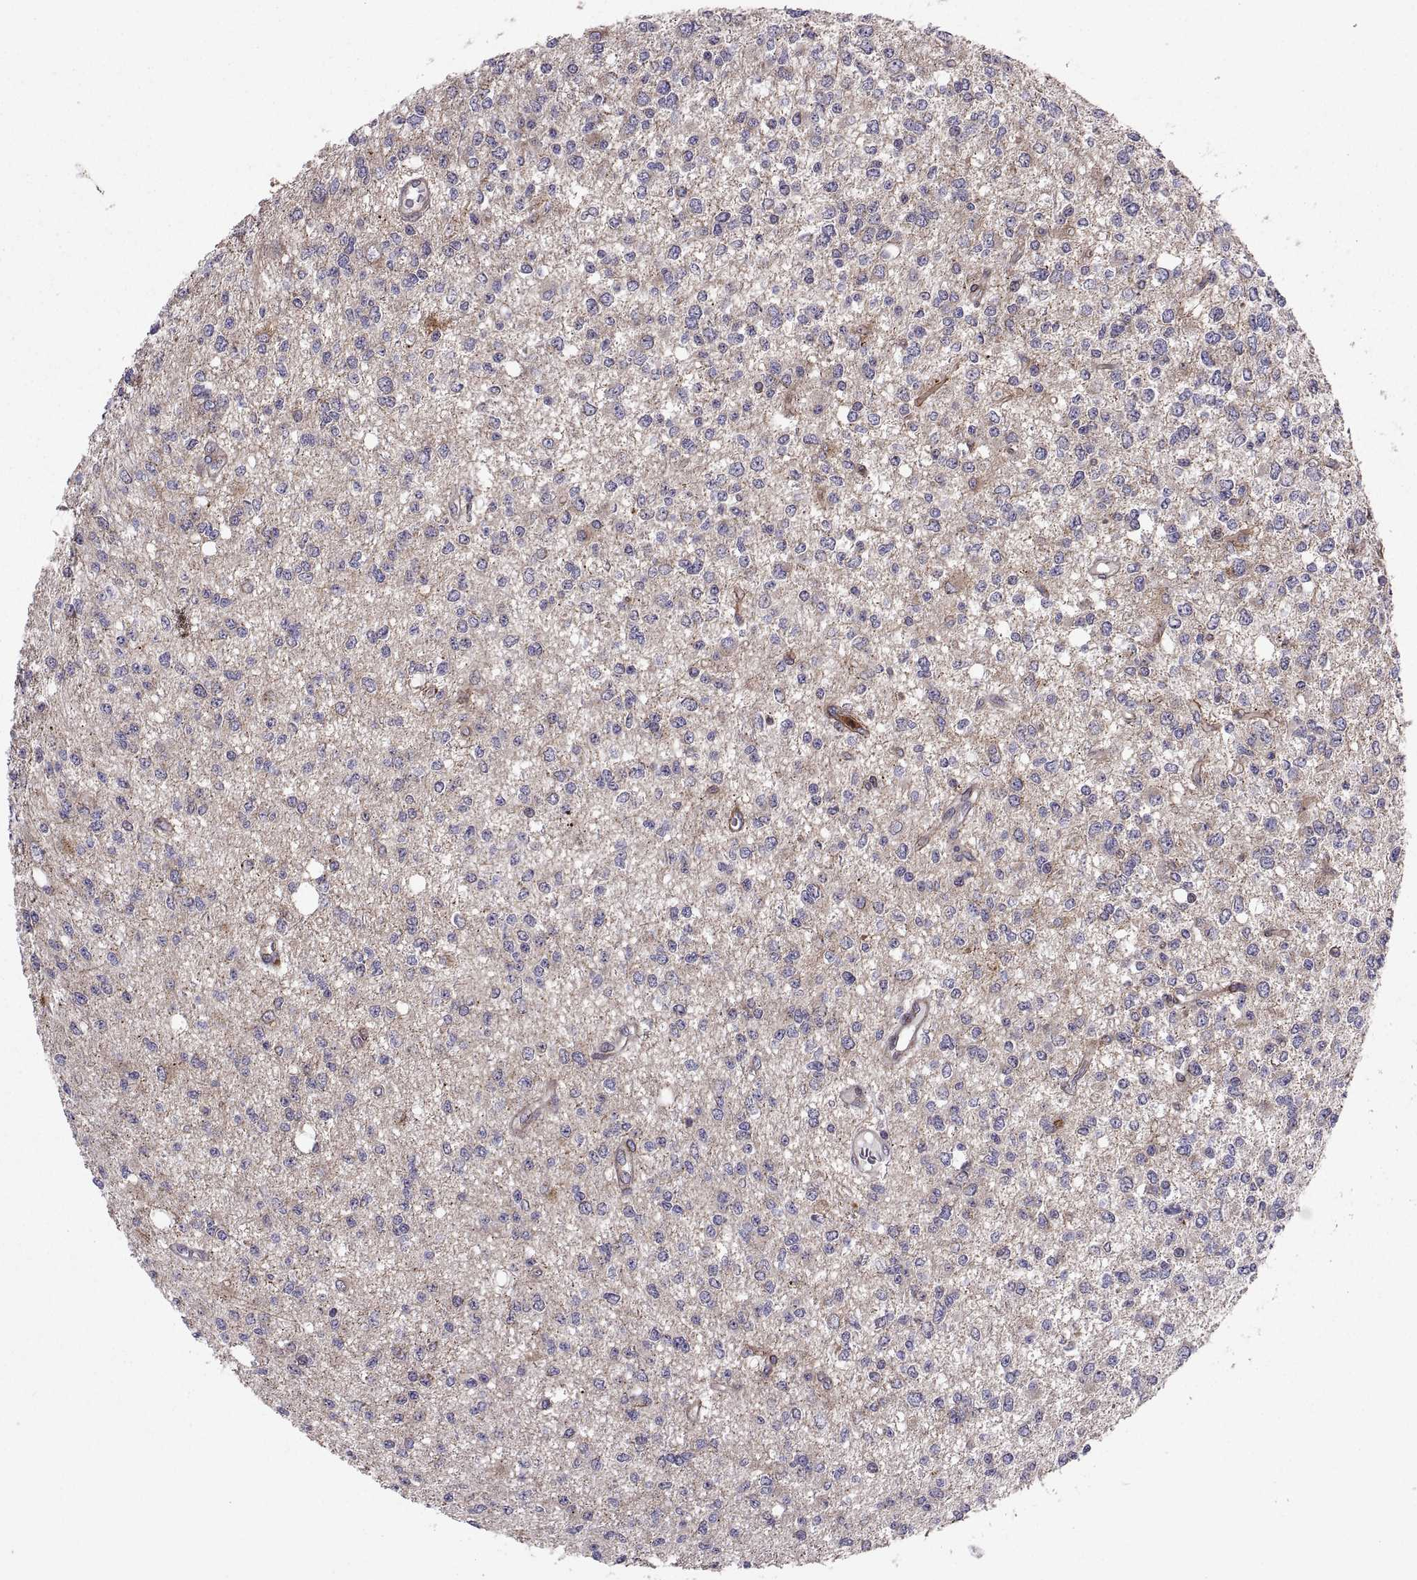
{"staining": {"intensity": "negative", "quantity": "none", "location": "none"}, "tissue": "glioma", "cell_type": "Tumor cells", "image_type": "cancer", "snomed": [{"axis": "morphology", "description": "Glioma, malignant, Low grade"}, {"axis": "topography", "description": "Brain"}], "caption": "There is no significant expression in tumor cells of glioma.", "gene": "TESC", "patient": {"sex": "male", "age": 67}}